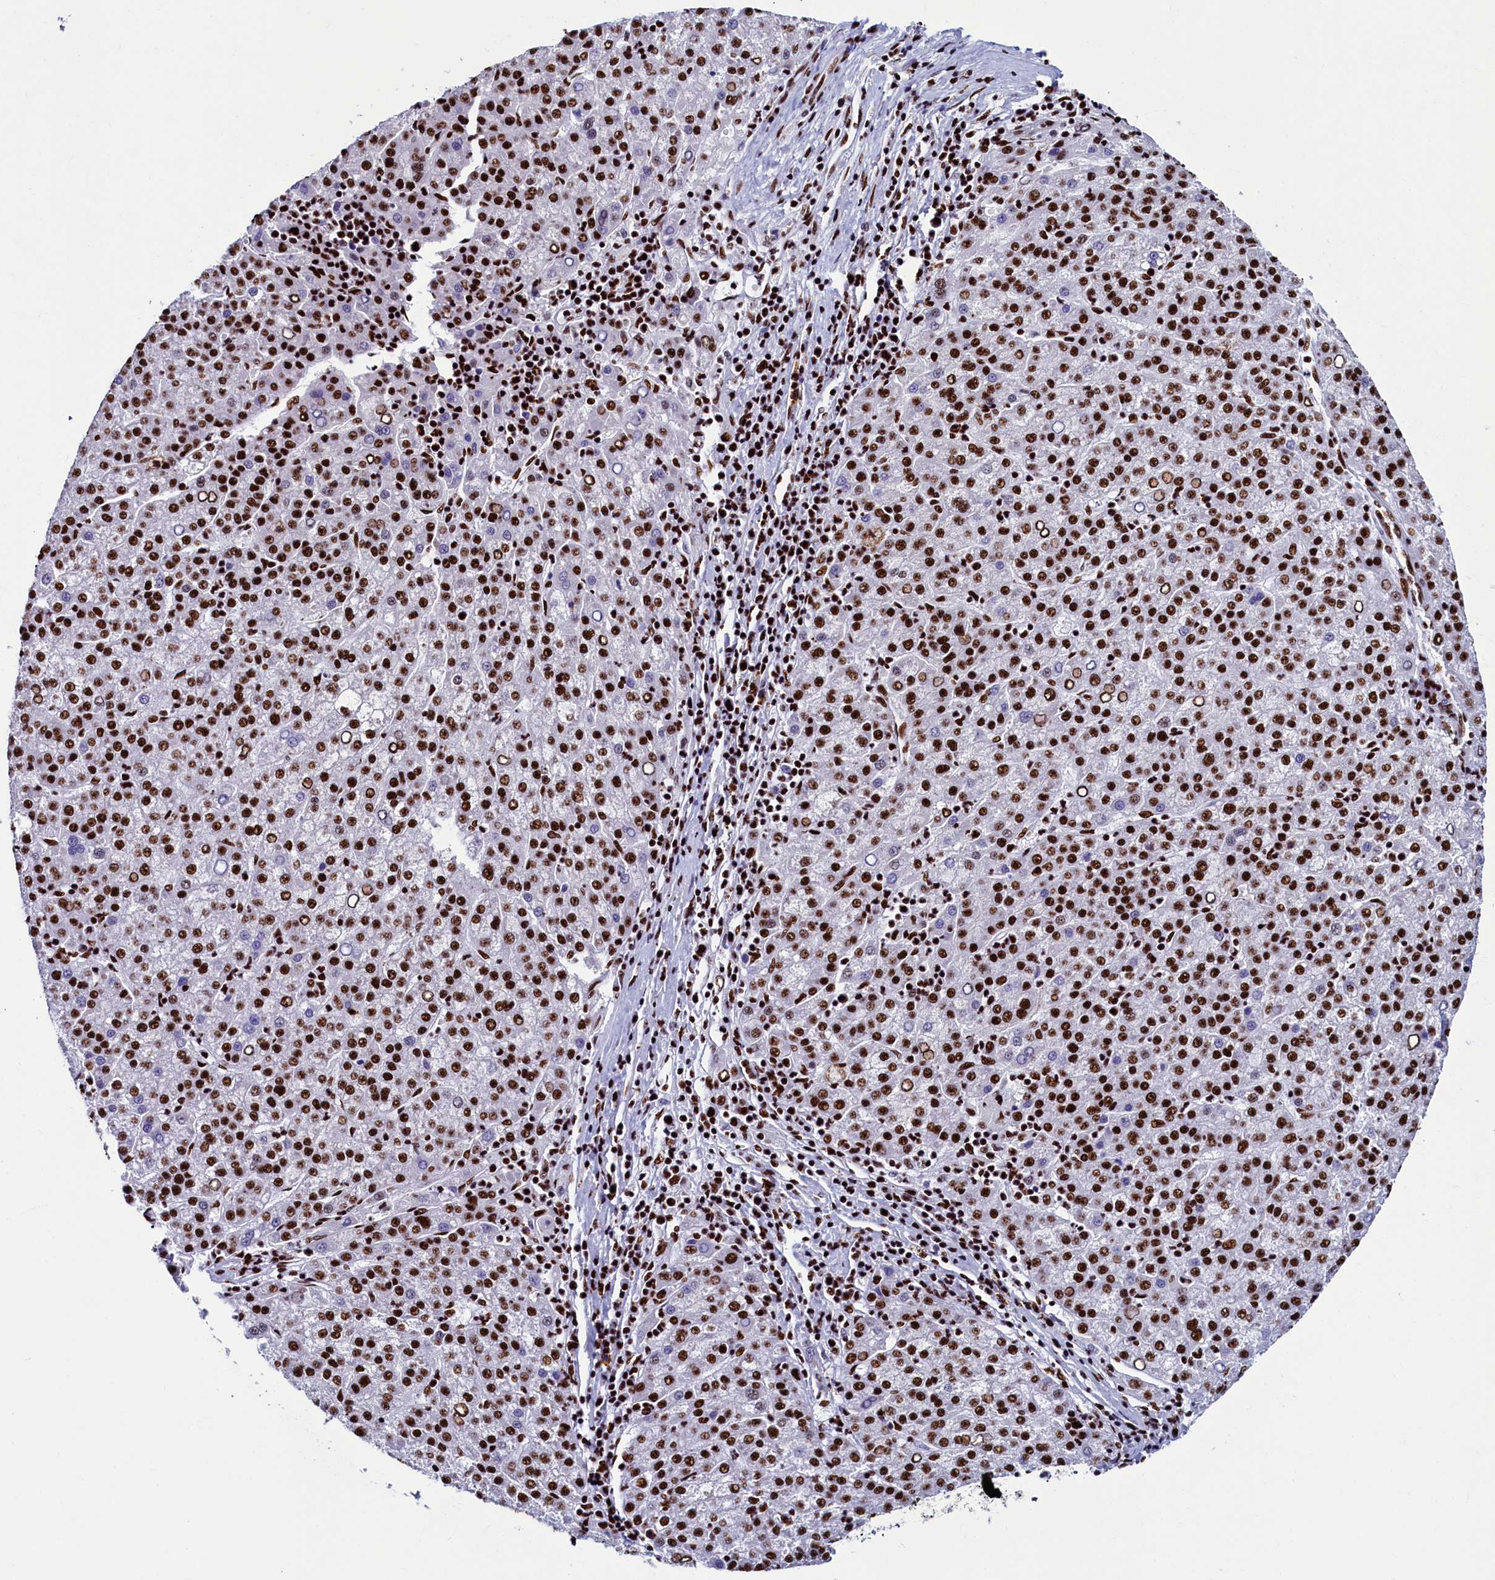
{"staining": {"intensity": "strong", "quantity": ">75%", "location": "nuclear"}, "tissue": "liver cancer", "cell_type": "Tumor cells", "image_type": "cancer", "snomed": [{"axis": "morphology", "description": "Carcinoma, Hepatocellular, NOS"}, {"axis": "topography", "description": "Liver"}], "caption": "Immunohistochemical staining of human liver hepatocellular carcinoma exhibits strong nuclear protein staining in approximately >75% of tumor cells.", "gene": "SRRM2", "patient": {"sex": "female", "age": 58}}